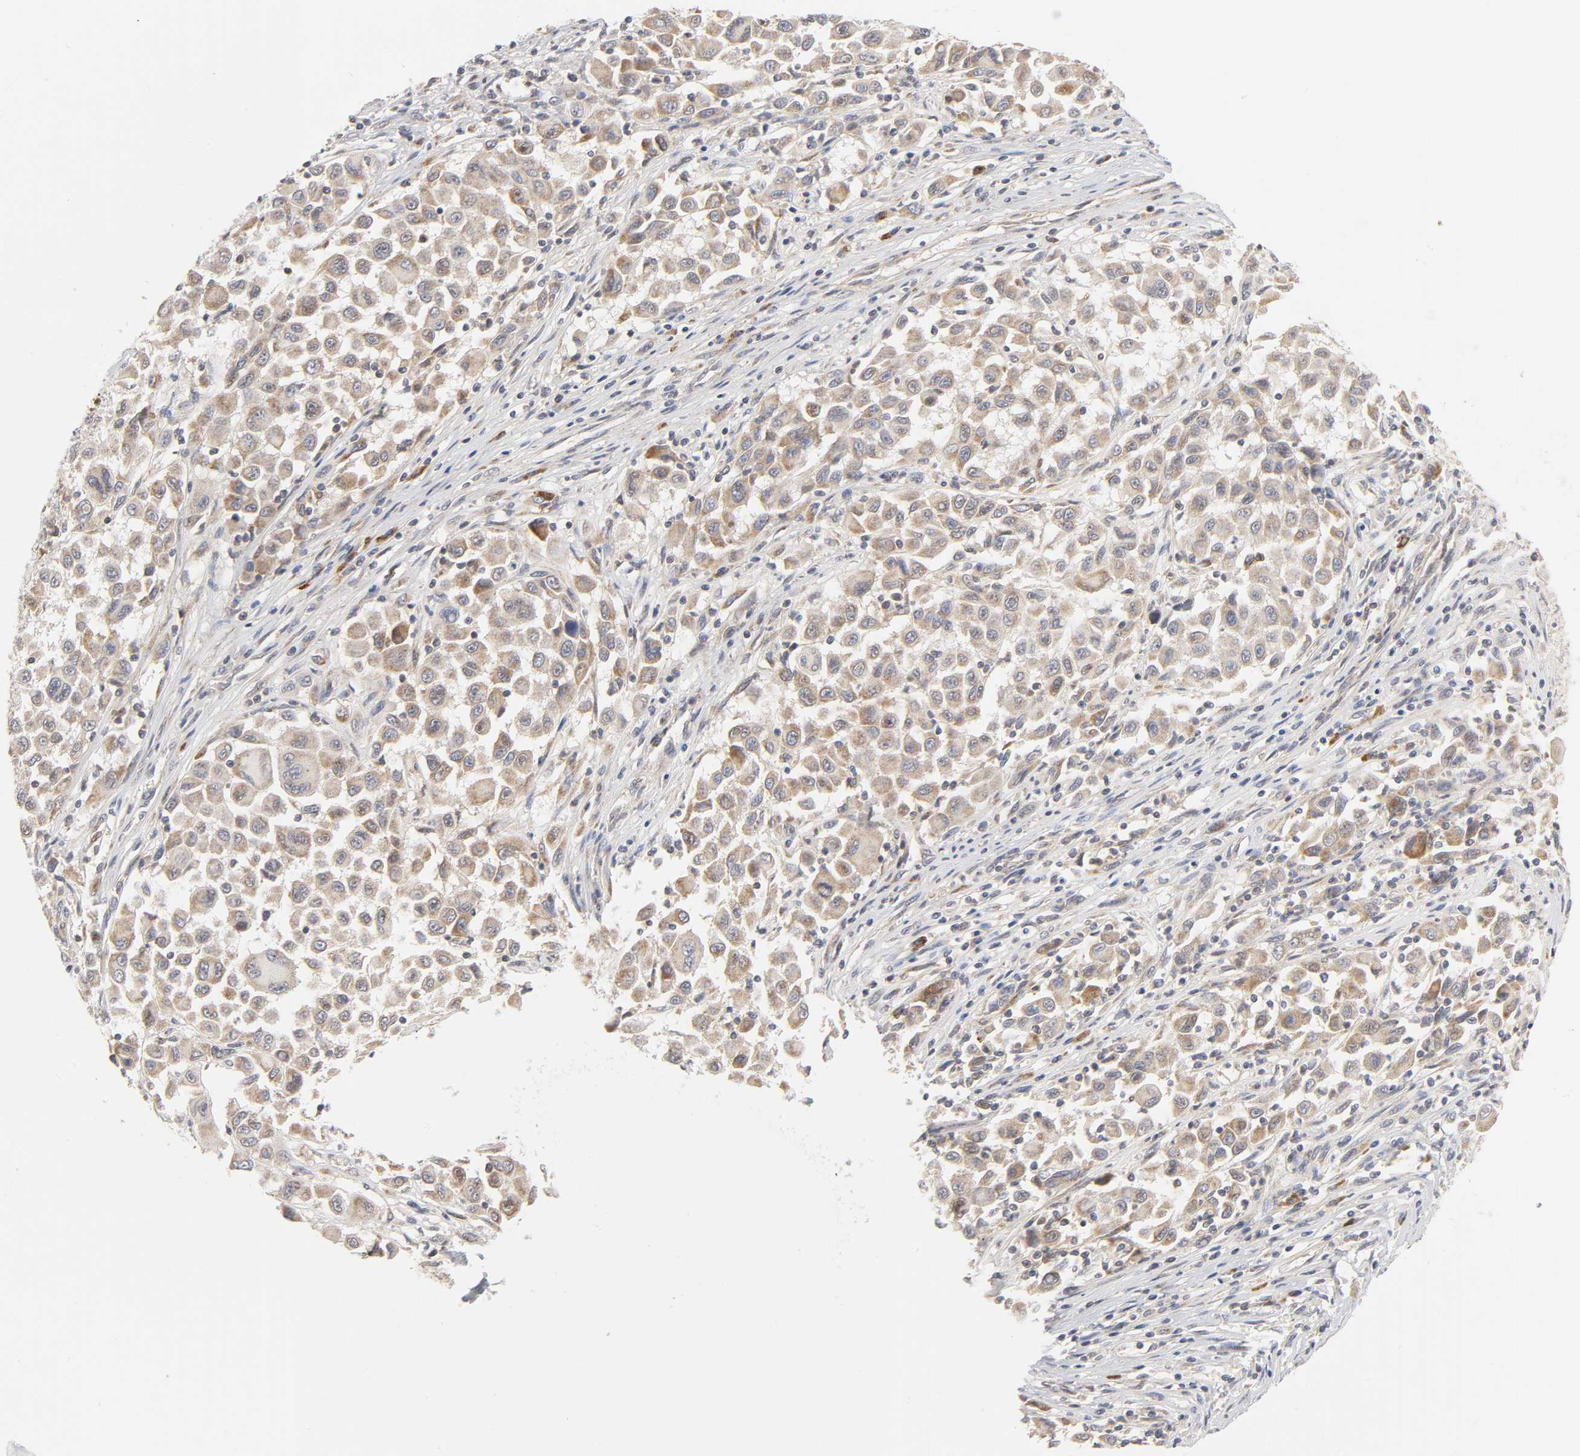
{"staining": {"intensity": "weak", "quantity": ">75%", "location": "cytoplasmic/membranous"}, "tissue": "melanoma", "cell_type": "Tumor cells", "image_type": "cancer", "snomed": [{"axis": "morphology", "description": "Malignant melanoma, Metastatic site"}, {"axis": "topography", "description": "Lymph node"}], "caption": "High-power microscopy captured an IHC histopathology image of malignant melanoma (metastatic site), revealing weak cytoplasmic/membranous expression in approximately >75% of tumor cells.", "gene": "IL4R", "patient": {"sex": "male", "age": 61}}